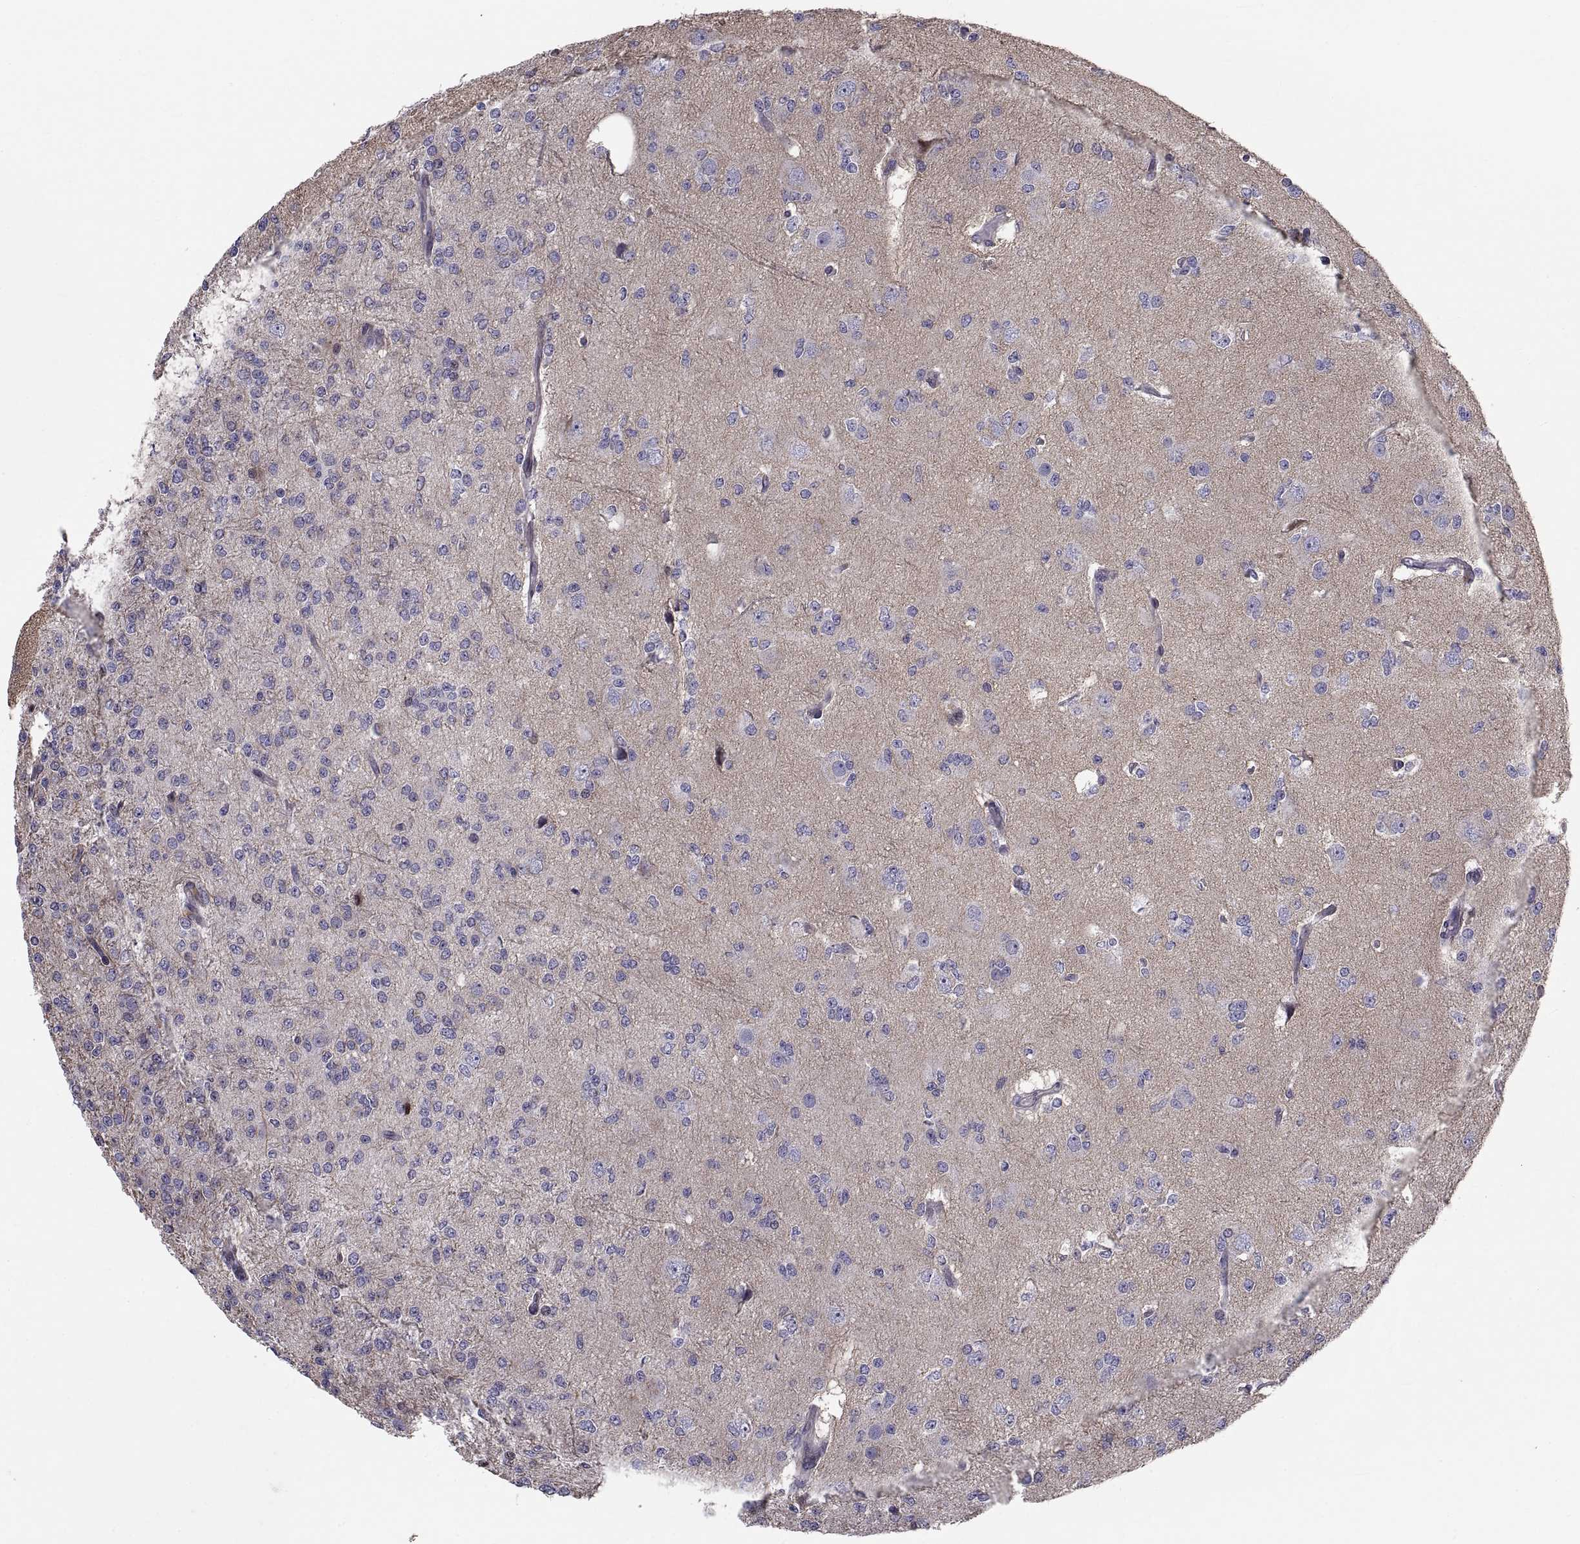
{"staining": {"intensity": "negative", "quantity": "none", "location": "none"}, "tissue": "glioma", "cell_type": "Tumor cells", "image_type": "cancer", "snomed": [{"axis": "morphology", "description": "Glioma, malignant, Low grade"}, {"axis": "topography", "description": "Brain"}], "caption": "Immunohistochemical staining of malignant low-grade glioma shows no significant staining in tumor cells. Nuclei are stained in blue.", "gene": "ANO1", "patient": {"sex": "male", "age": 27}}